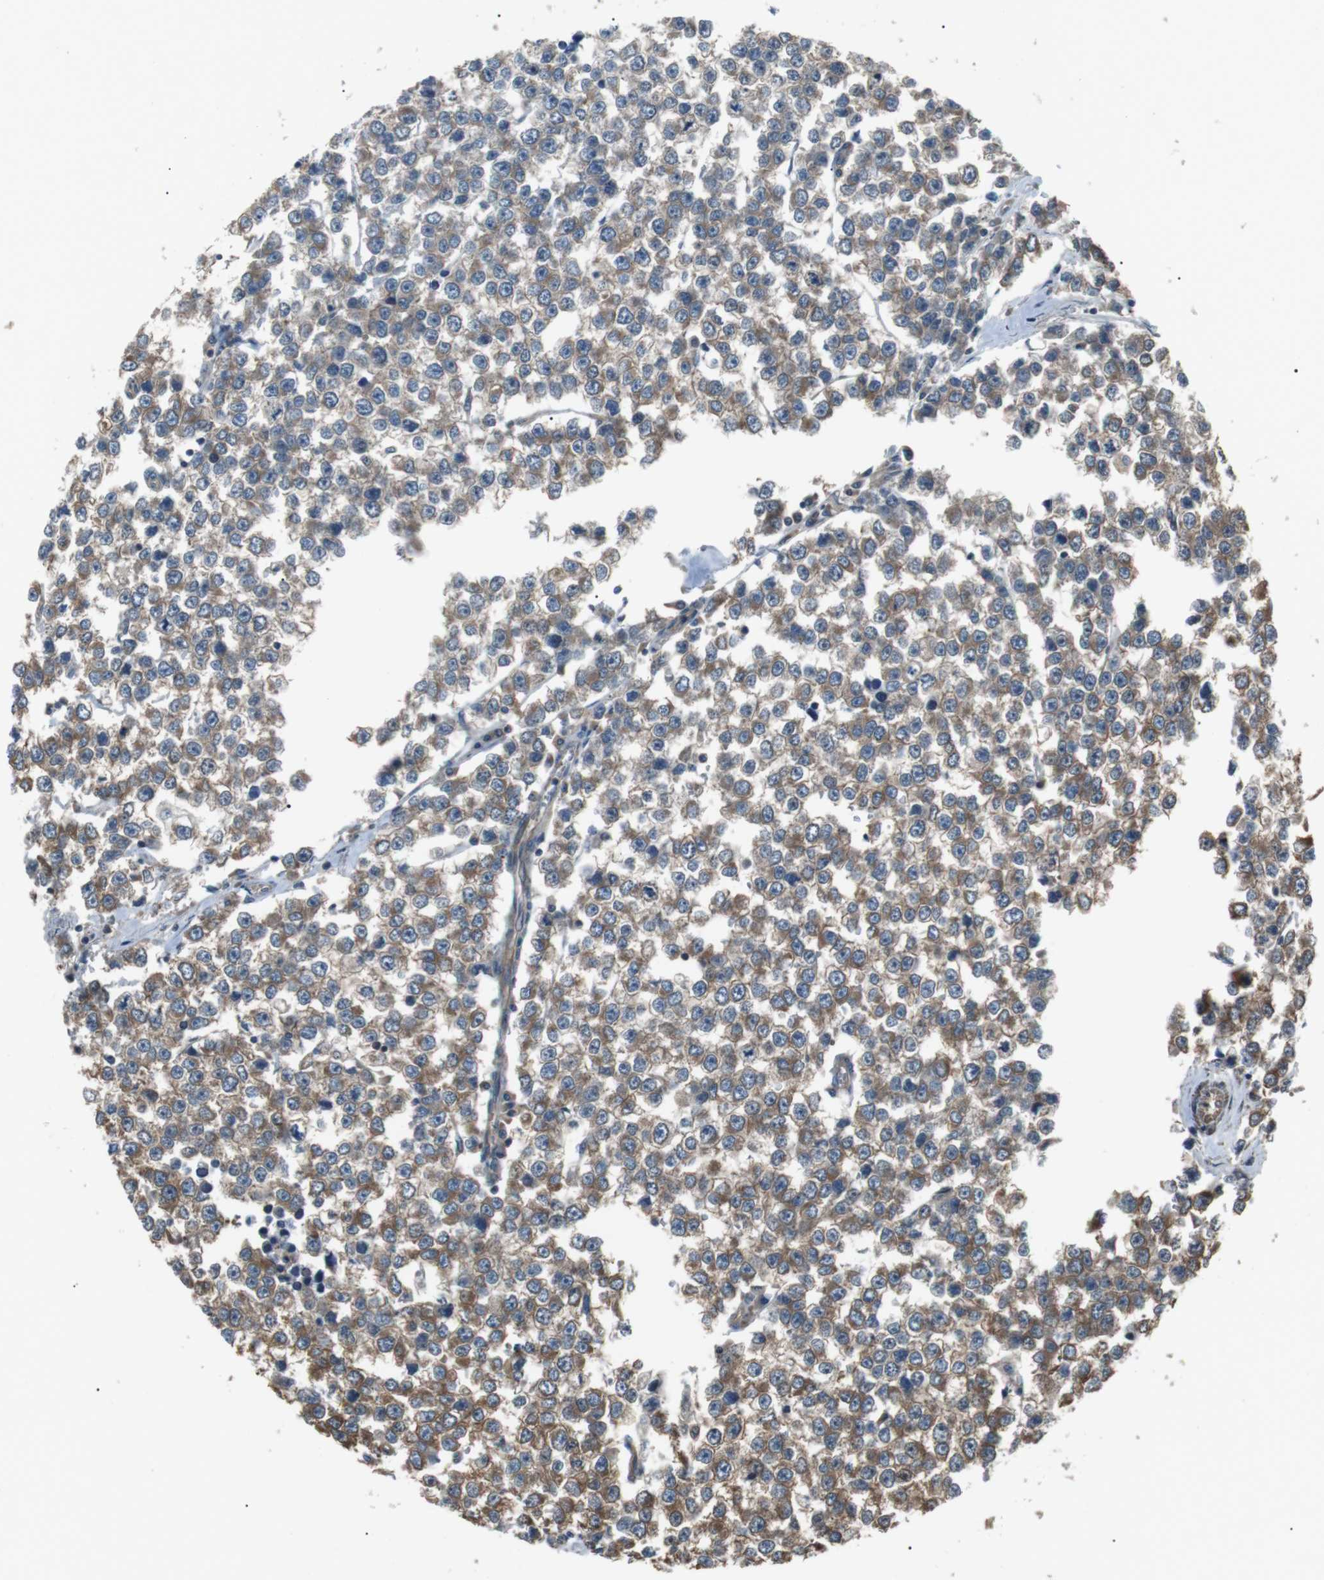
{"staining": {"intensity": "moderate", "quantity": "25%-75%", "location": "cytoplasmic/membranous"}, "tissue": "testis cancer", "cell_type": "Tumor cells", "image_type": "cancer", "snomed": [{"axis": "morphology", "description": "Seminoma, NOS"}, {"axis": "morphology", "description": "Carcinoma, Embryonal, NOS"}, {"axis": "topography", "description": "Testis"}], "caption": "Protein expression analysis of human testis cancer (embryonal carcinoma) reveals moderate cytoplasmic/membranous expression in approximately 25%-75% of tumor cells.", "gene": "GPR161", "patient": {"sex": "male", "age": 52}}